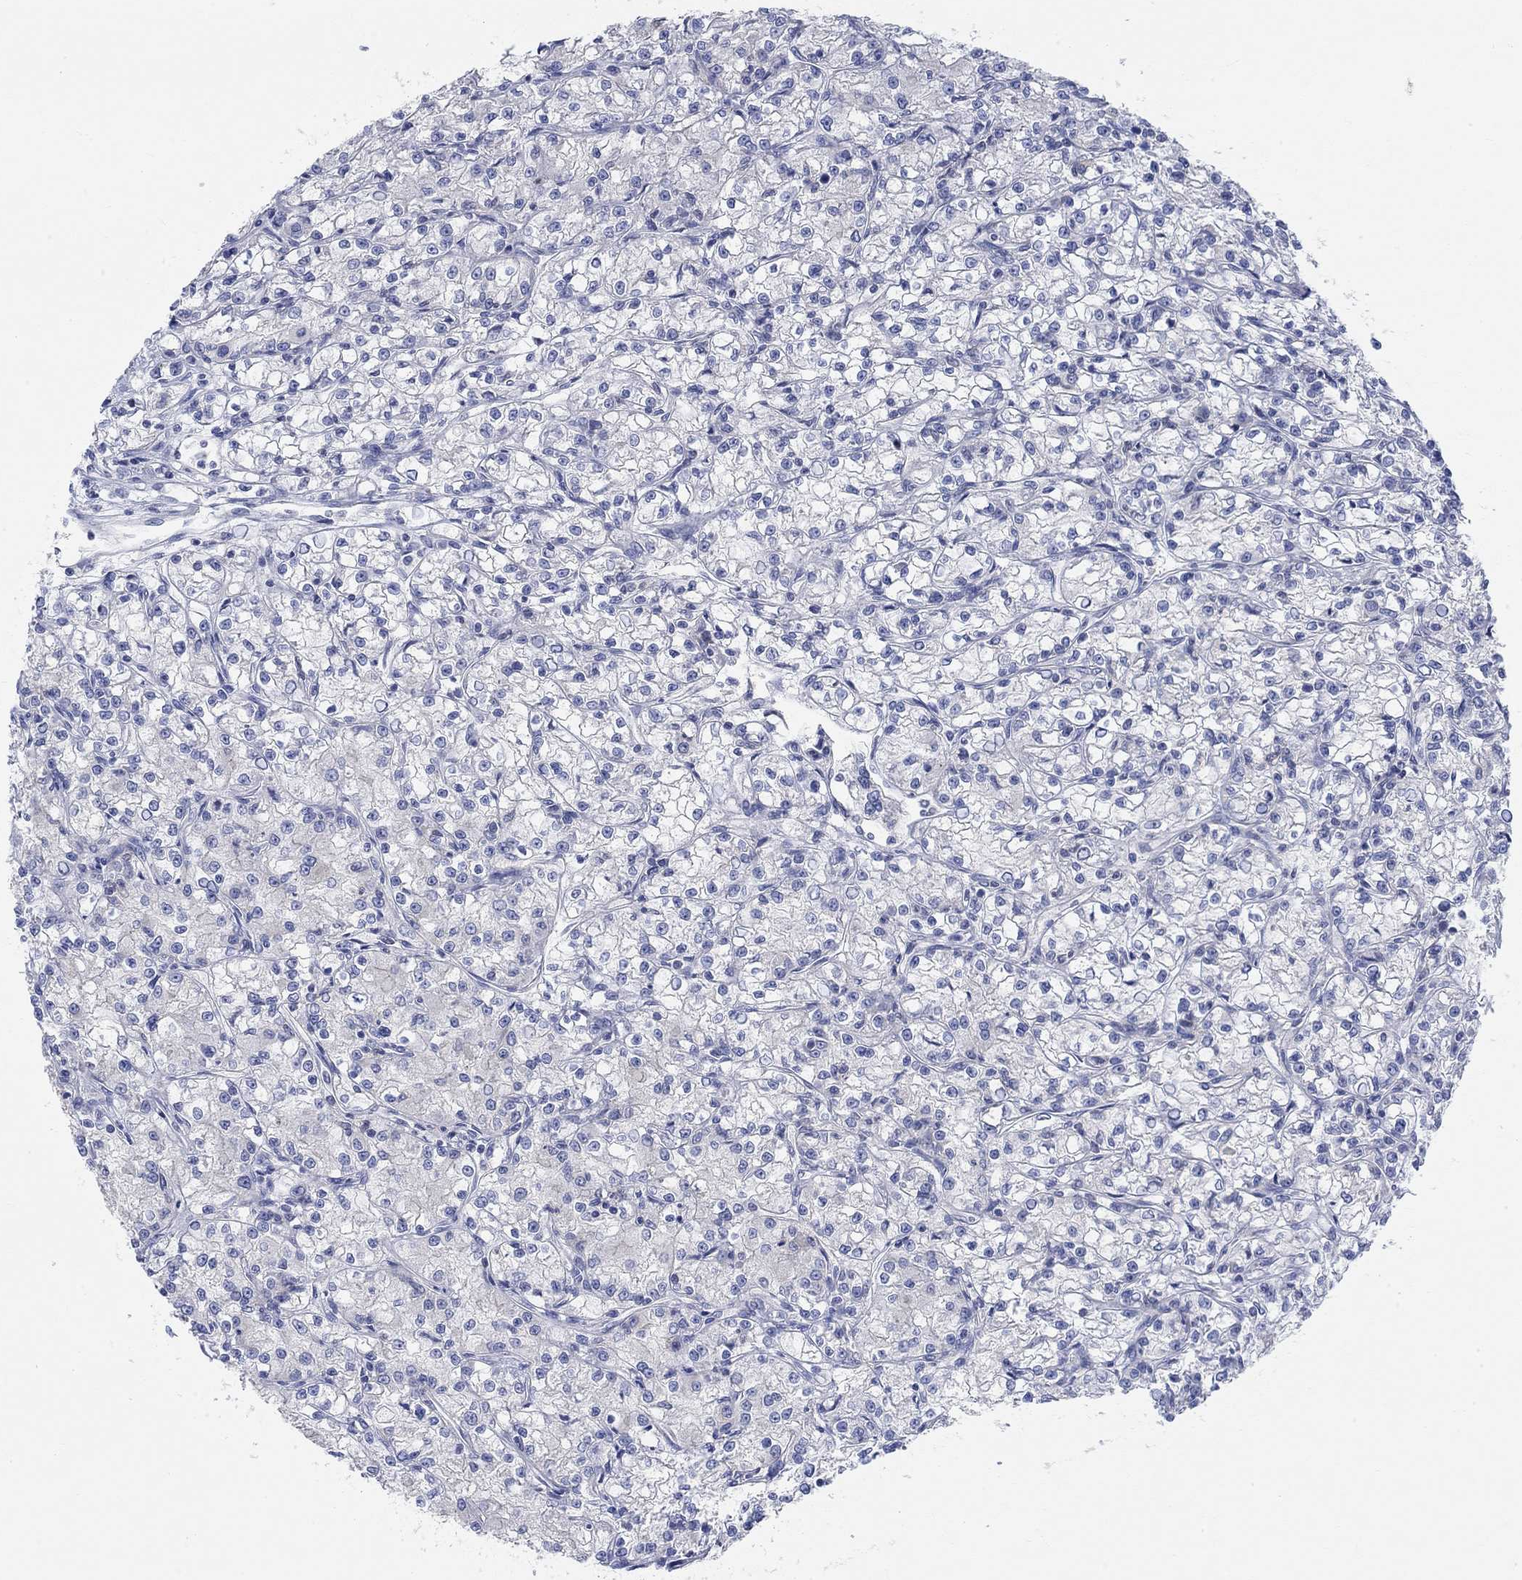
{"staining": {"intensity": "negative", "quantity": "none", "location": "none"}, "tissue": "renal cancer", "cell_type": "Tumor cells", "image_type": "cancer", "snomed": [{"axis": "morphology", "description": "Adenocarcinoma, NOS"}, {"axis": "topography", "description": "Kidney"}], "caption": "High magnification brightfield microscopy of adenocarcinoma (renal) stained with DAB (brown) and counterstained with hematoxylin (blue): tumor cells show no significant positivity.", "gene": "NAV3", "patient": {"sex": "female", "age": 59}}